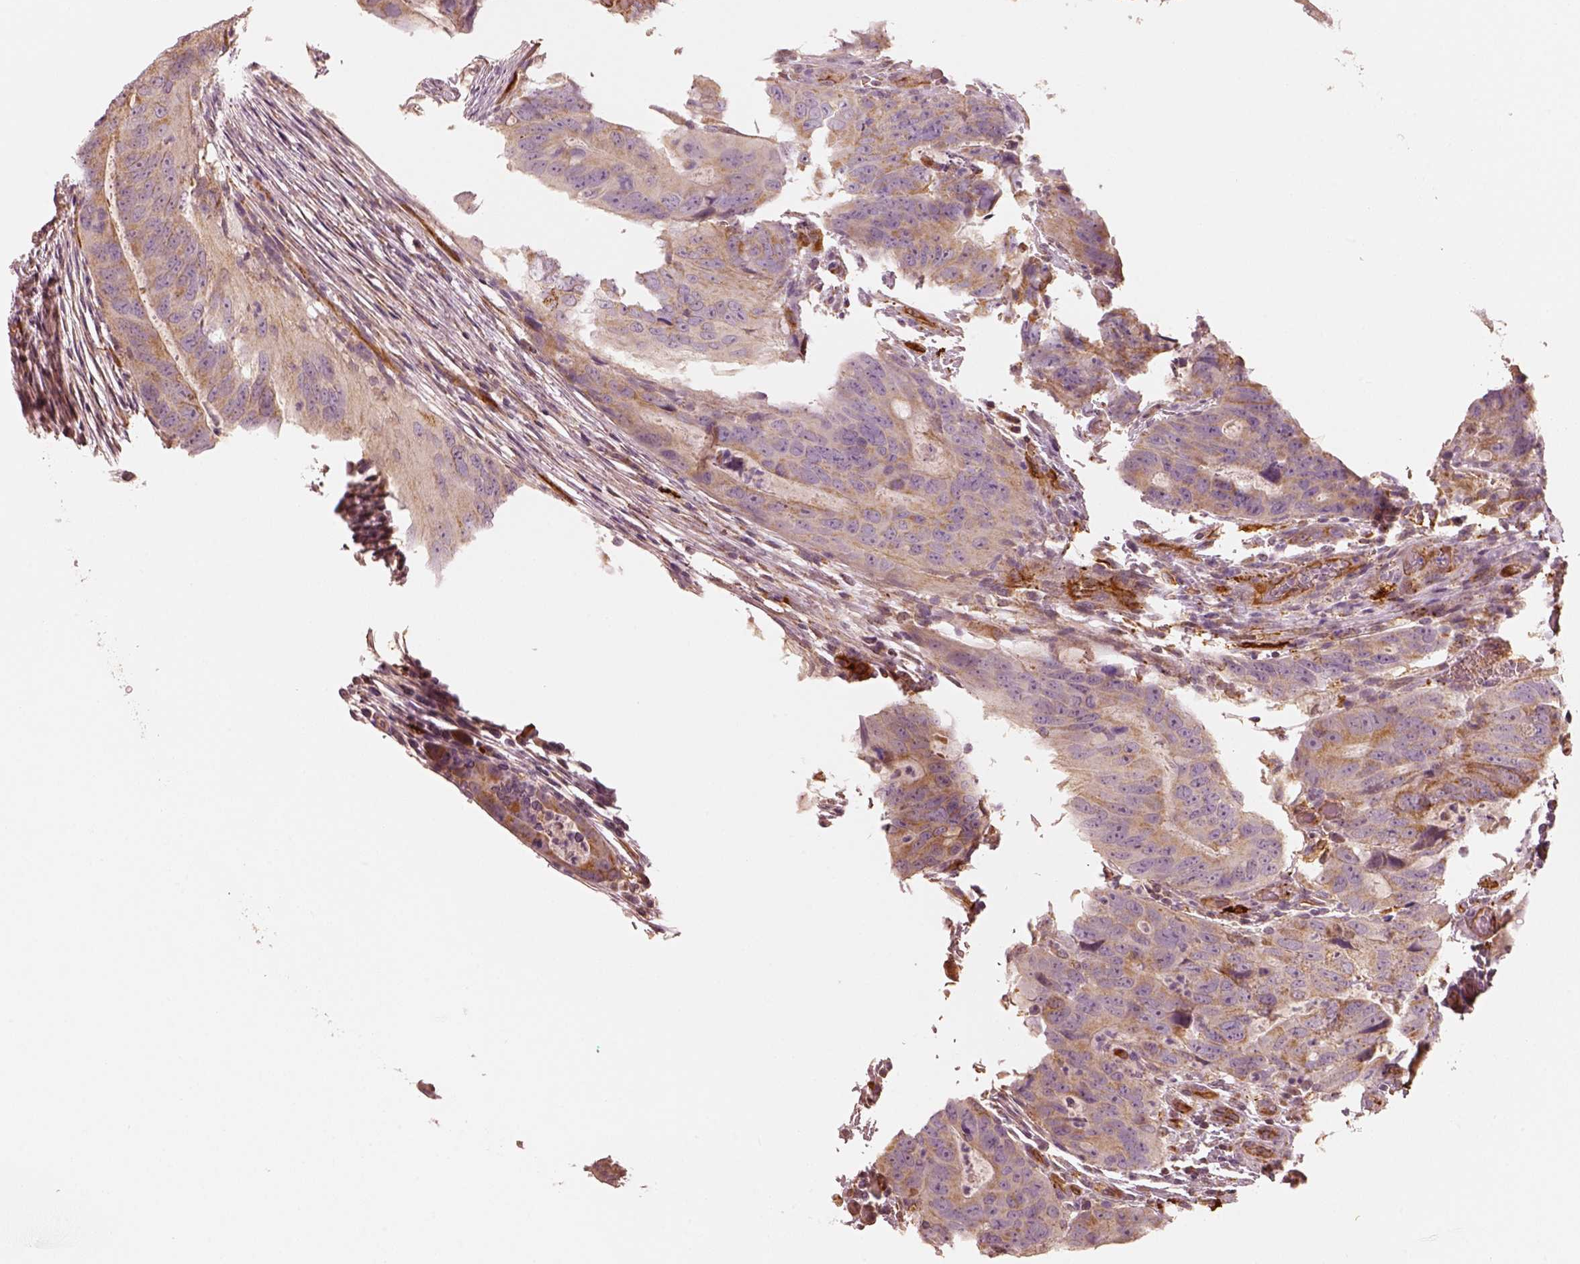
{"staining": {"intensity": "moderate", "quantity": "<25%", "location": "cytoplasmic/membranous"}, "tissue": "colorectal cancer", "cell_type": "Tumor cells", "image_type": "cancer", "snomed": [{"axis": "morphology", "description": "Adenocarcinoma, NOS"}, {"axis": "topography", "description": "Colon"}], "caption": "Immunohistochemical staining of colorectal cancer shows moderate cytoplasmic/membranous protein expression in approximately <25% of tumor cells.", "gene": "FSCN1", "patient": {"sex": "male", "age": 79}}